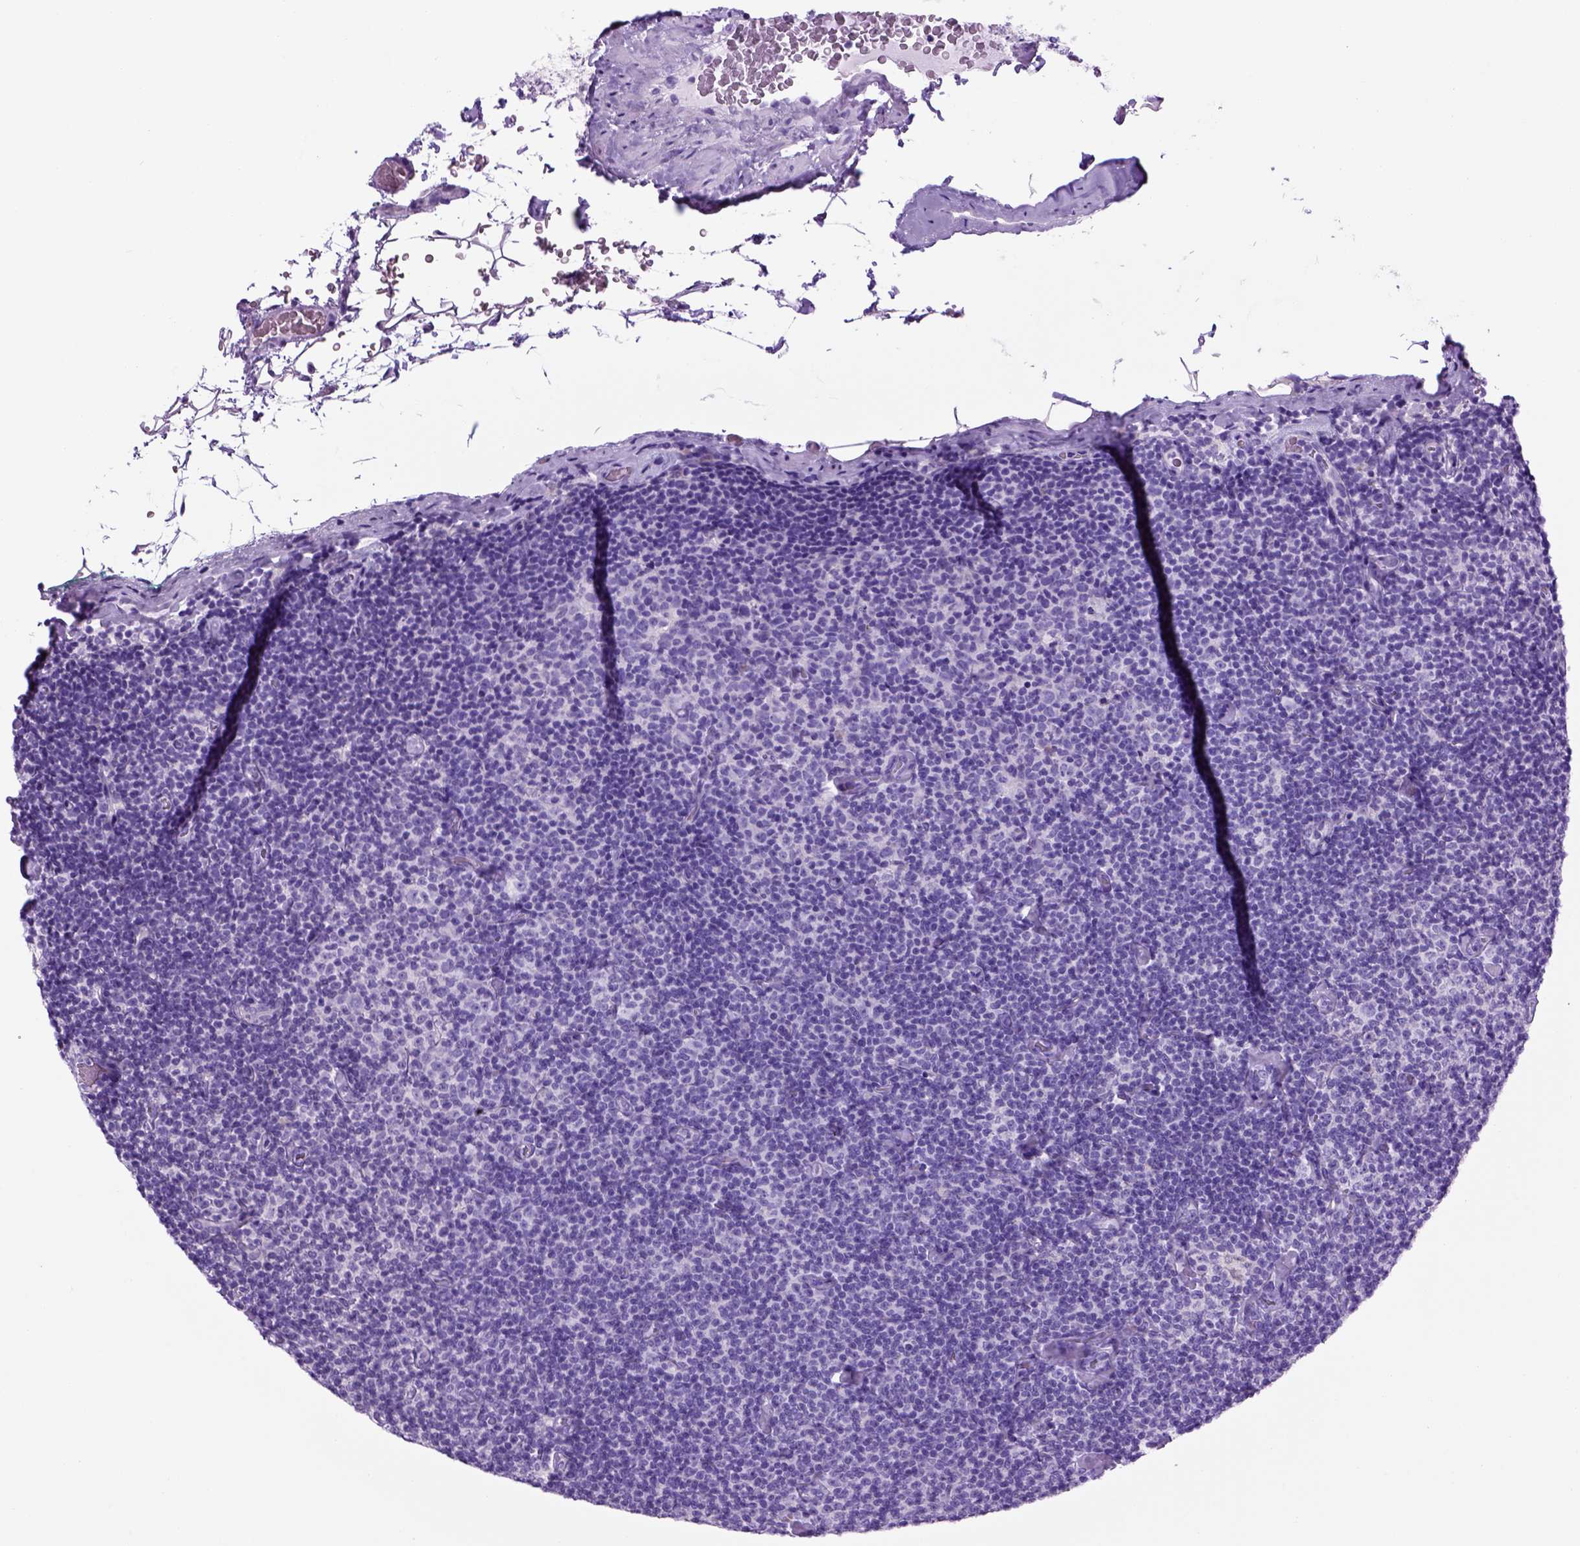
{"staining": {"intensity": "negative", "quantity": "none", "location": "none"}, "tissue": "lymphoma", "cell_type": "Tumor cells", "image_type": "cancer", "snomed": [{"axis": "morphology", "description": "Malignant lymphoma, non-Hodgkin's type, Low grade"}, {"axis": "topography", "description": "Lymph node"}], "caption": "DAB immunohistochemical staining of malignant lymphoma, non-Hodgkin's type (low-grade) displays no significant staining in tumor cells. (DAB immunohistochemistry, high magnification).", "gene": "HHIPL2", "patient": {"sex": "male", "age": 81}}